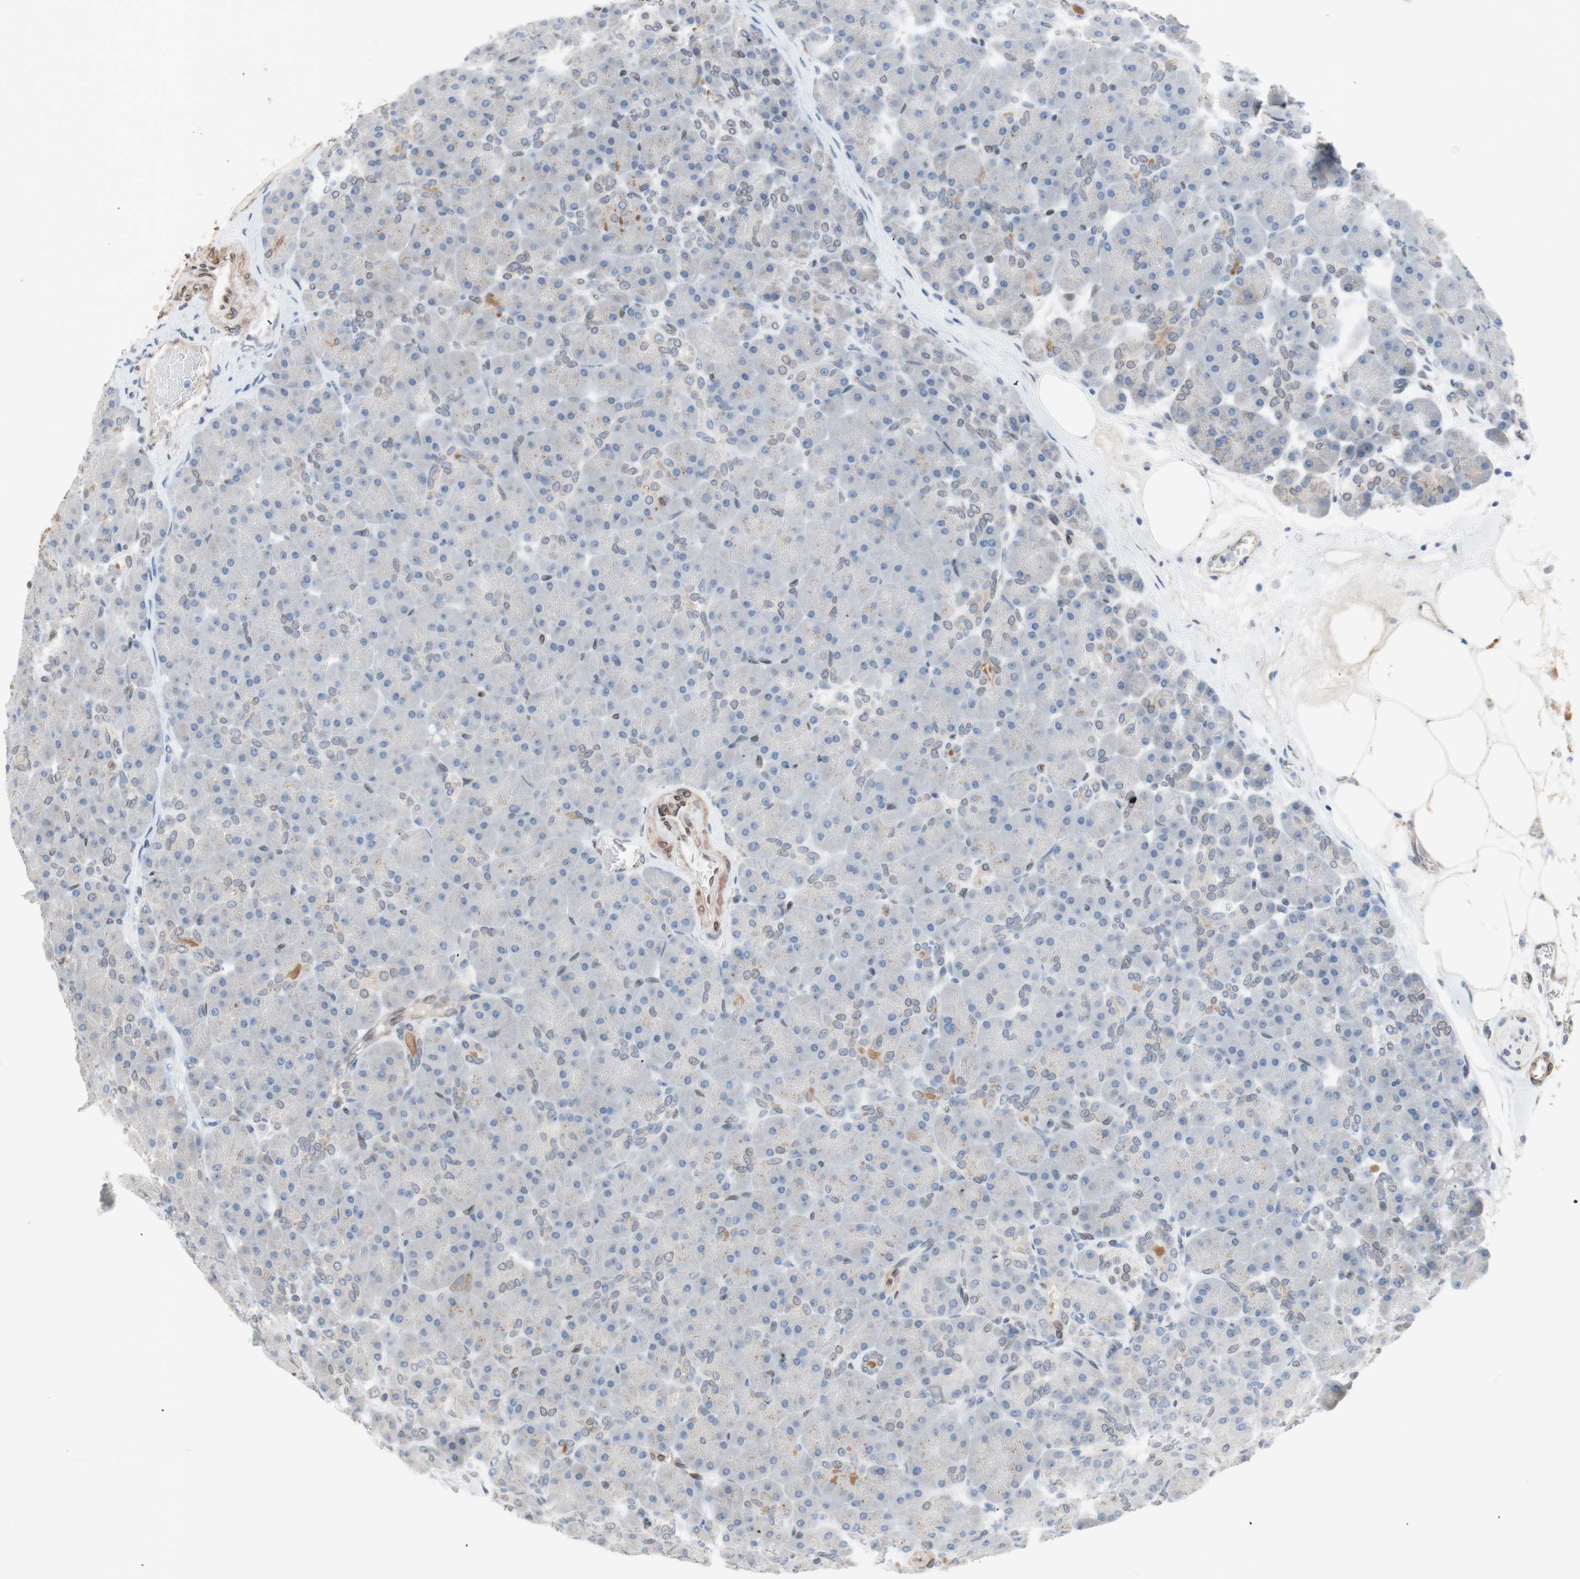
{"staining": {"intensity": "moderate", "quantity": "<25%", "location": "cytoplasmic/membranous"}, "tissue": "pancreas", "cell_type": "Exocrine glandular cells", "image_type": "normal", "snomed": [{"axis": "morphology", "description": "Normal tissue, NOS"}, {"axis": "topography", "description": "Pancreas"}], "caption": "A brown stain highlights moderate cytoplasmic/membranous staining of a protein in exocrine glandular cells of benign human pancreas. (DAB IHC, brown staining for protein, blue staining for nuclei).", "gene": "ARNT2", "patient": {"sex": "male", "age": 66}}